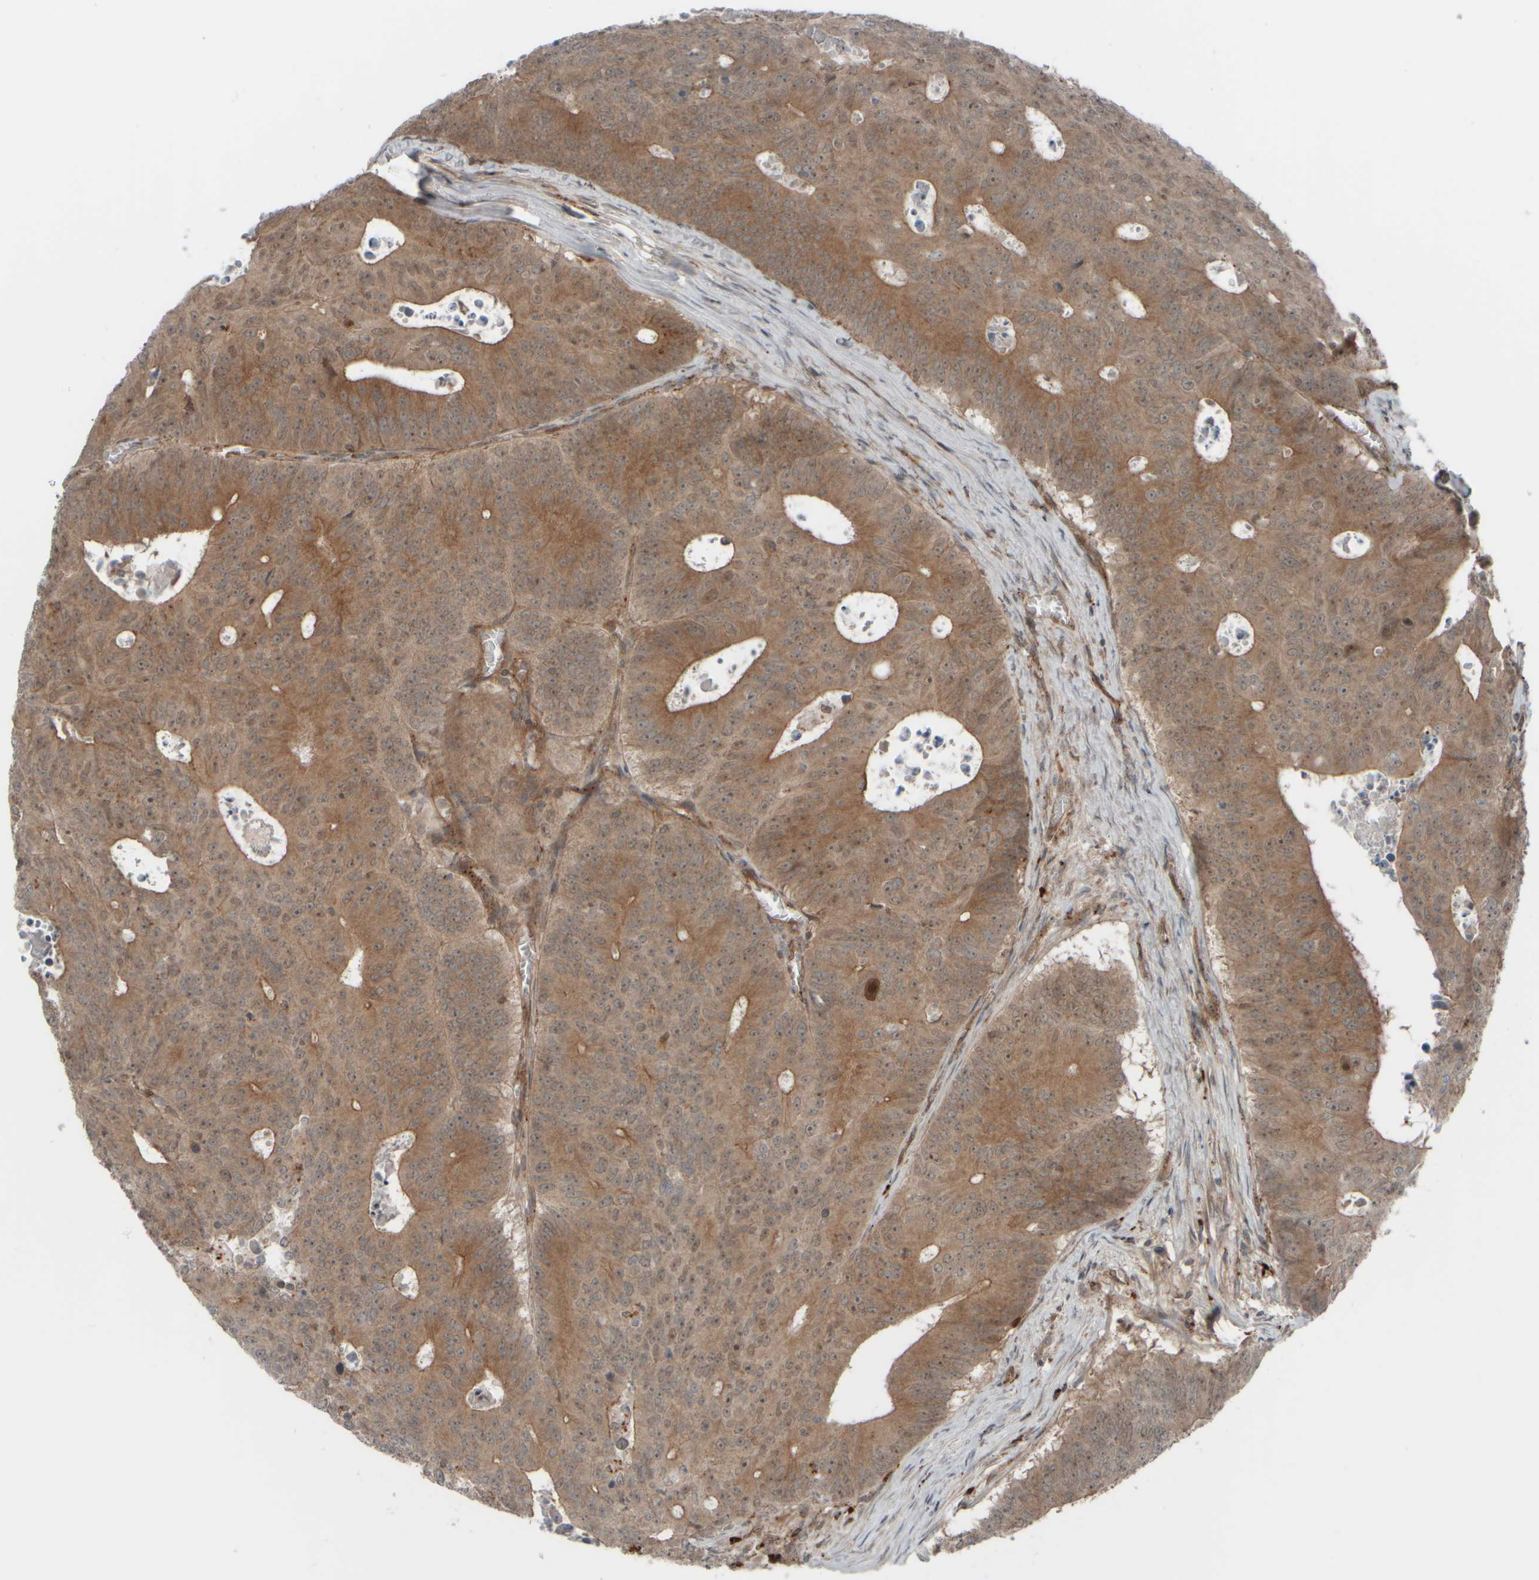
{"staining": {"intensity": "moderate", "quantity": ">75%", "location": "cytoplasmic/membranous"}, "tissue": "colorectal cancer", "cell_type": "Tumor cells", "image_type": "cancer", "snomed": [{"axis": "morphology", "description": "Adenocarcinoma, NOS"}, {"axis": "topography", "description": "Colon"}], "caption": "There is medium levels of moderate cytoplasmic/membranous staining in tumor cells of colorectal adenocarcinoma, as demonstrated by immunohistochemical staining (brown color).", "gene": "GIGYF1", "patient": {"sex": "male", "age": 87}}